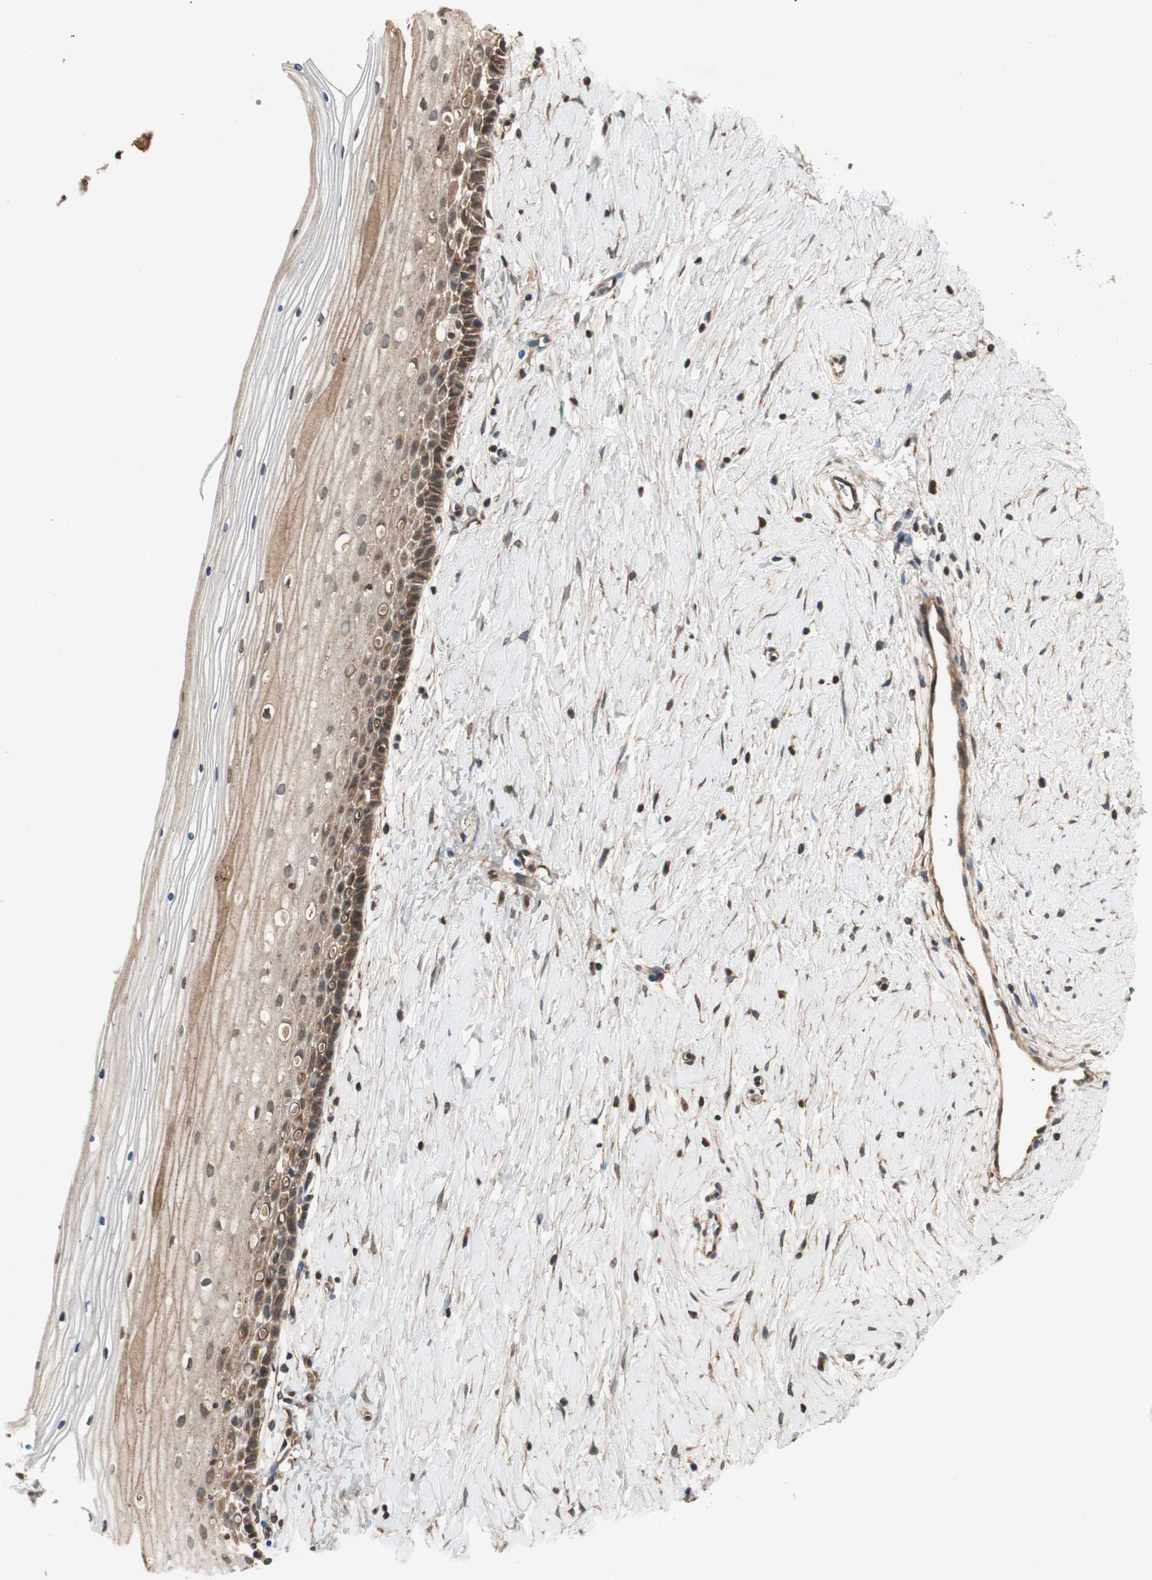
{"staining": {"intensity": "moderate", "quantity": ">75%", "location": "cytoplasmic/membranous"}, "tissue": "cervix", "cell_type": "Glandular cells", "image_type": "normal", "snomed": [{"axis": "morphology", "description": "Normal tissue, NOS"}, {"axis": "topography", "description": "Cervix"}], "caption": "Immunohistochemistry (IHC) (DAB) staining of normal human cervix exhibits moderate cytoplasmic/membranous protein staining in approximately >75% of glandular cells.", "gene": "GCLM", "patient": {"sex": "female", "age": 39}}